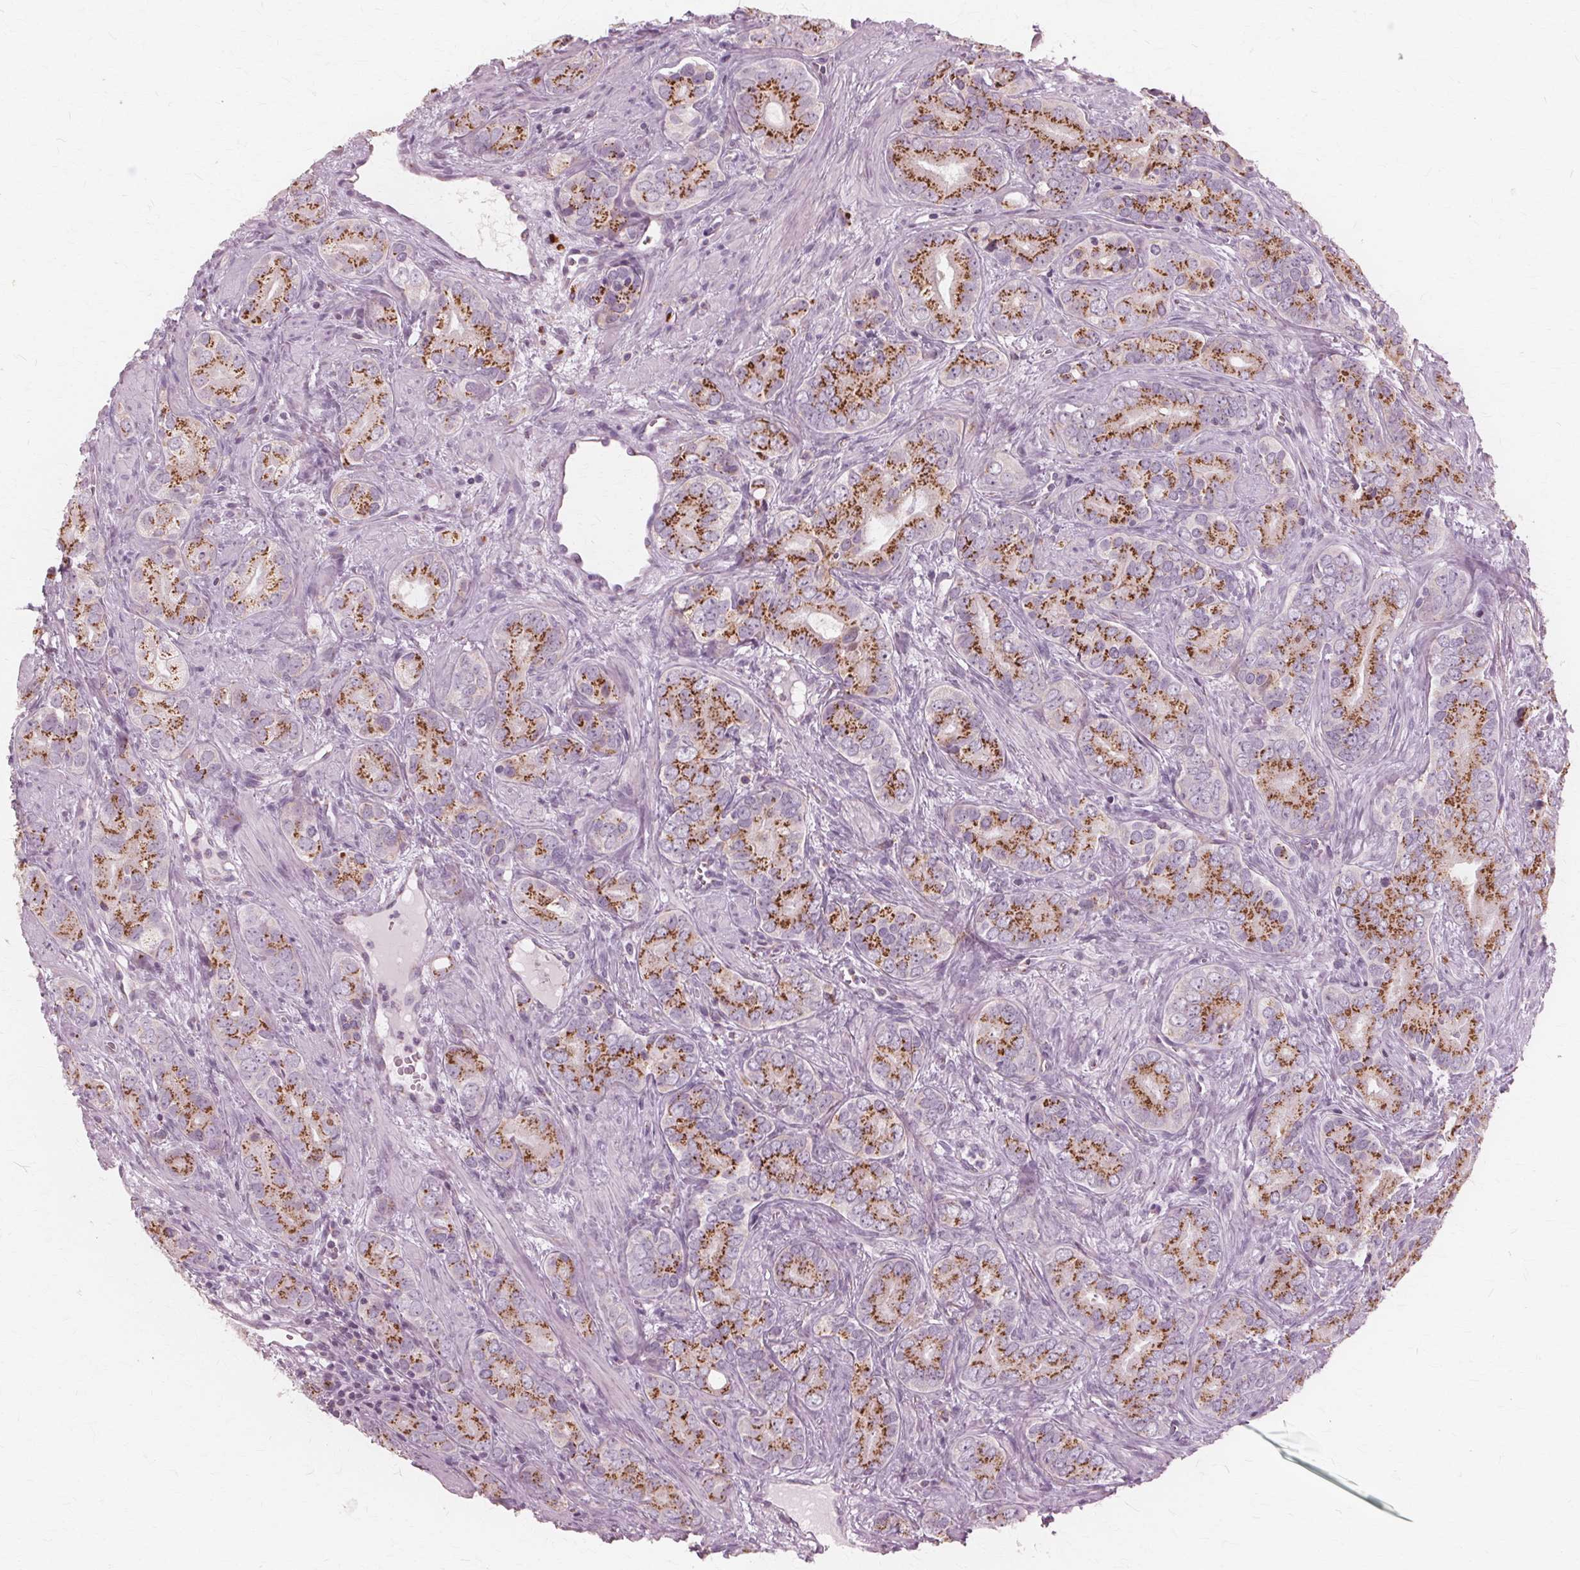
{"staining": {"intensity": "moderate", "quantity": "25%-75%", "location": "cytoplasmic/membranous"}, "tissue": "prostate cancer", "cell_type": "Tumor cells", "image_type": "cancer", "snomed": [{"axis": "morphology", "description": "Adenocarcinoma, High grade"}, {"axis": "topography", "description": "Prostate"}], "caption": "Prostate cancer (high-grade adenocarcinoma) stained with a brown dye displays moderate cytoplasmic/membranous positive expression in approximately 25%-75% of tumor cells.", "gene": "DNASE2", "patient": {"sex": "male", "age": 84}}